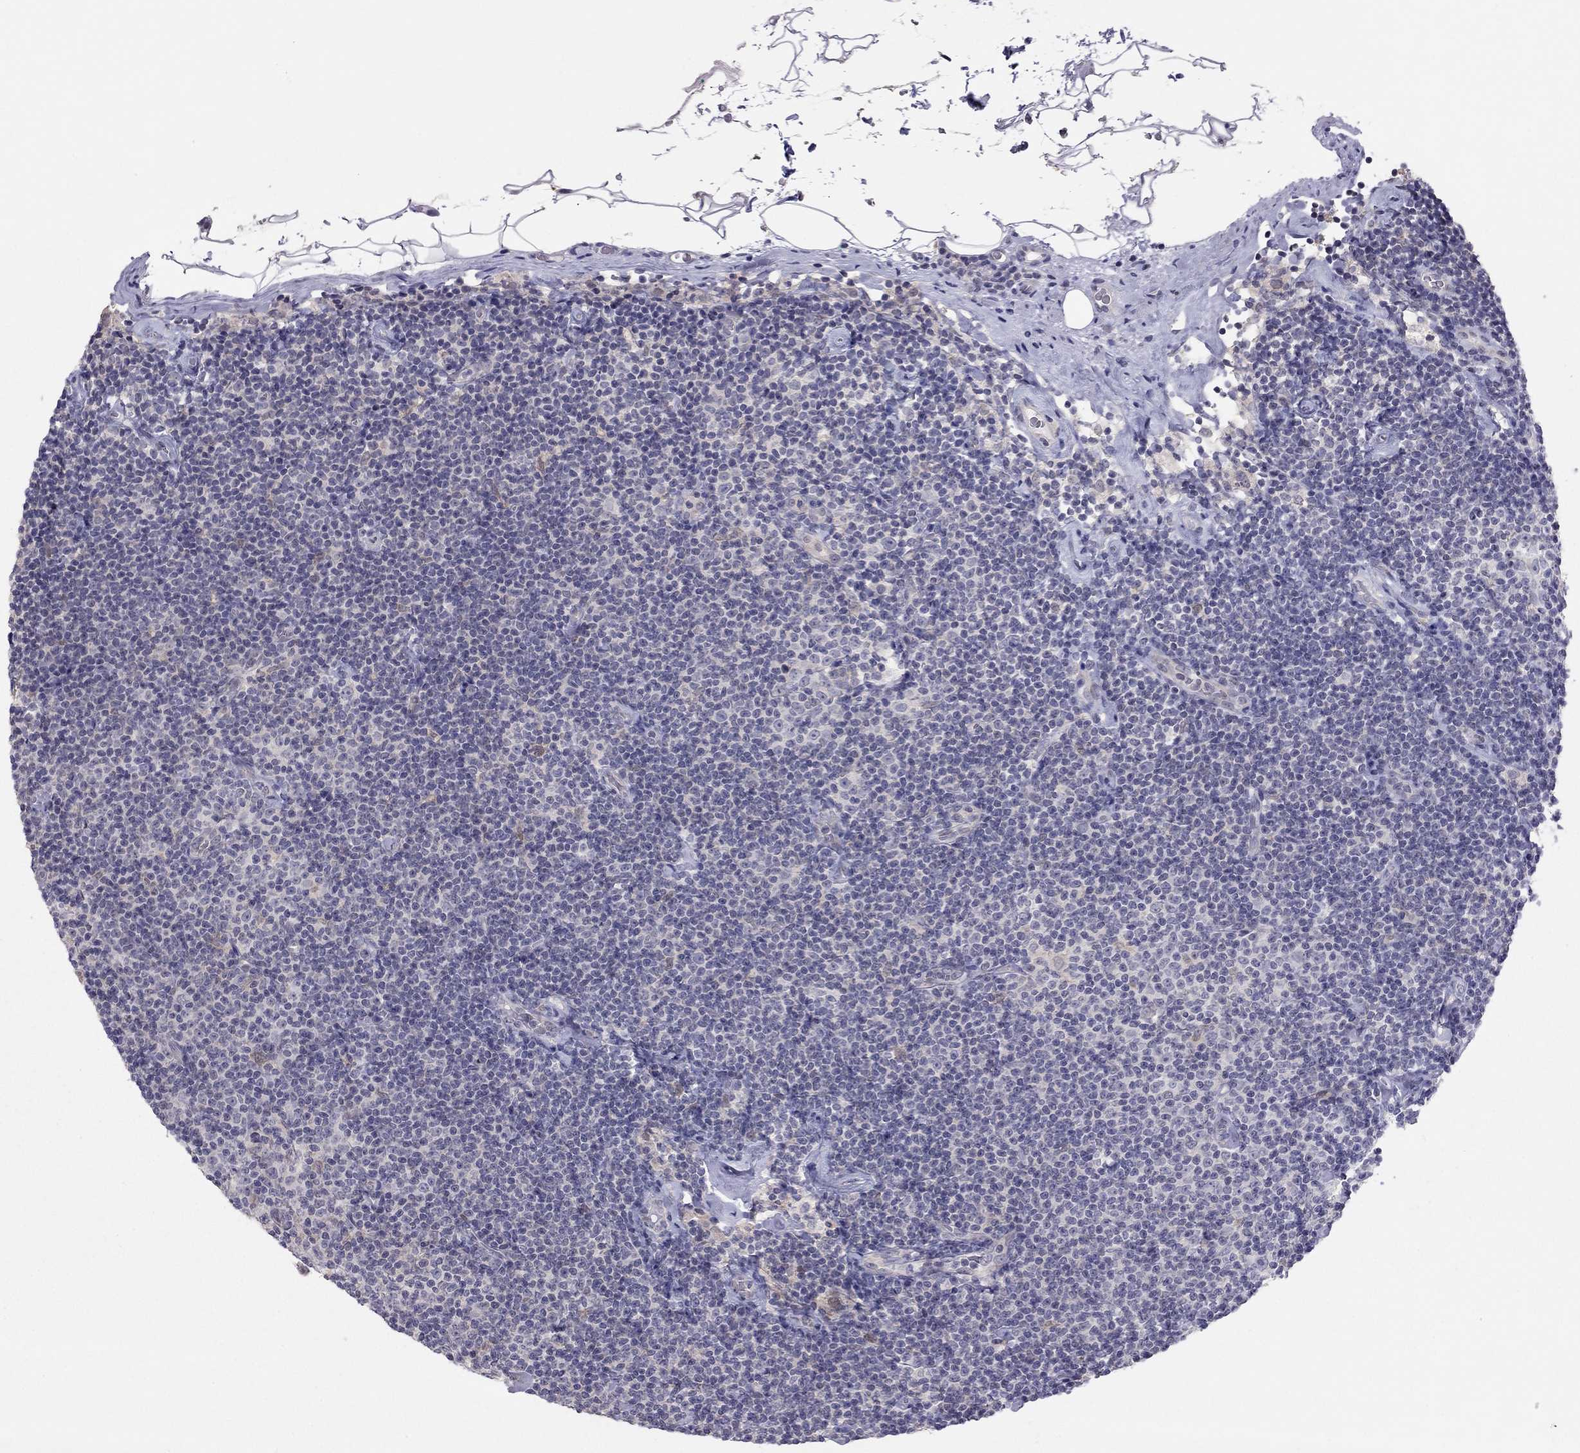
{"staining": {"intensity": "negative", "quantity": "none", "location": "none"}, "tissue": "lymphoma", "cell_type": "Tumor cells", "image_type": "cancer", "snomed": [{"axis": "morphology", "description": "Malignant lymphoma, non-Hodgkin's type, Low grade"}, {"axis": "topography", "description": "Lymph node"}], "caption": "IHC micrograph of malignant lymphoma, non-Hodgkin's type (low-grade) stained for a protein (brown), which exhibits no positivity in tumor cells.", "gene": "HSF2BP", "patient": {"sex": "male", "age": 81}}